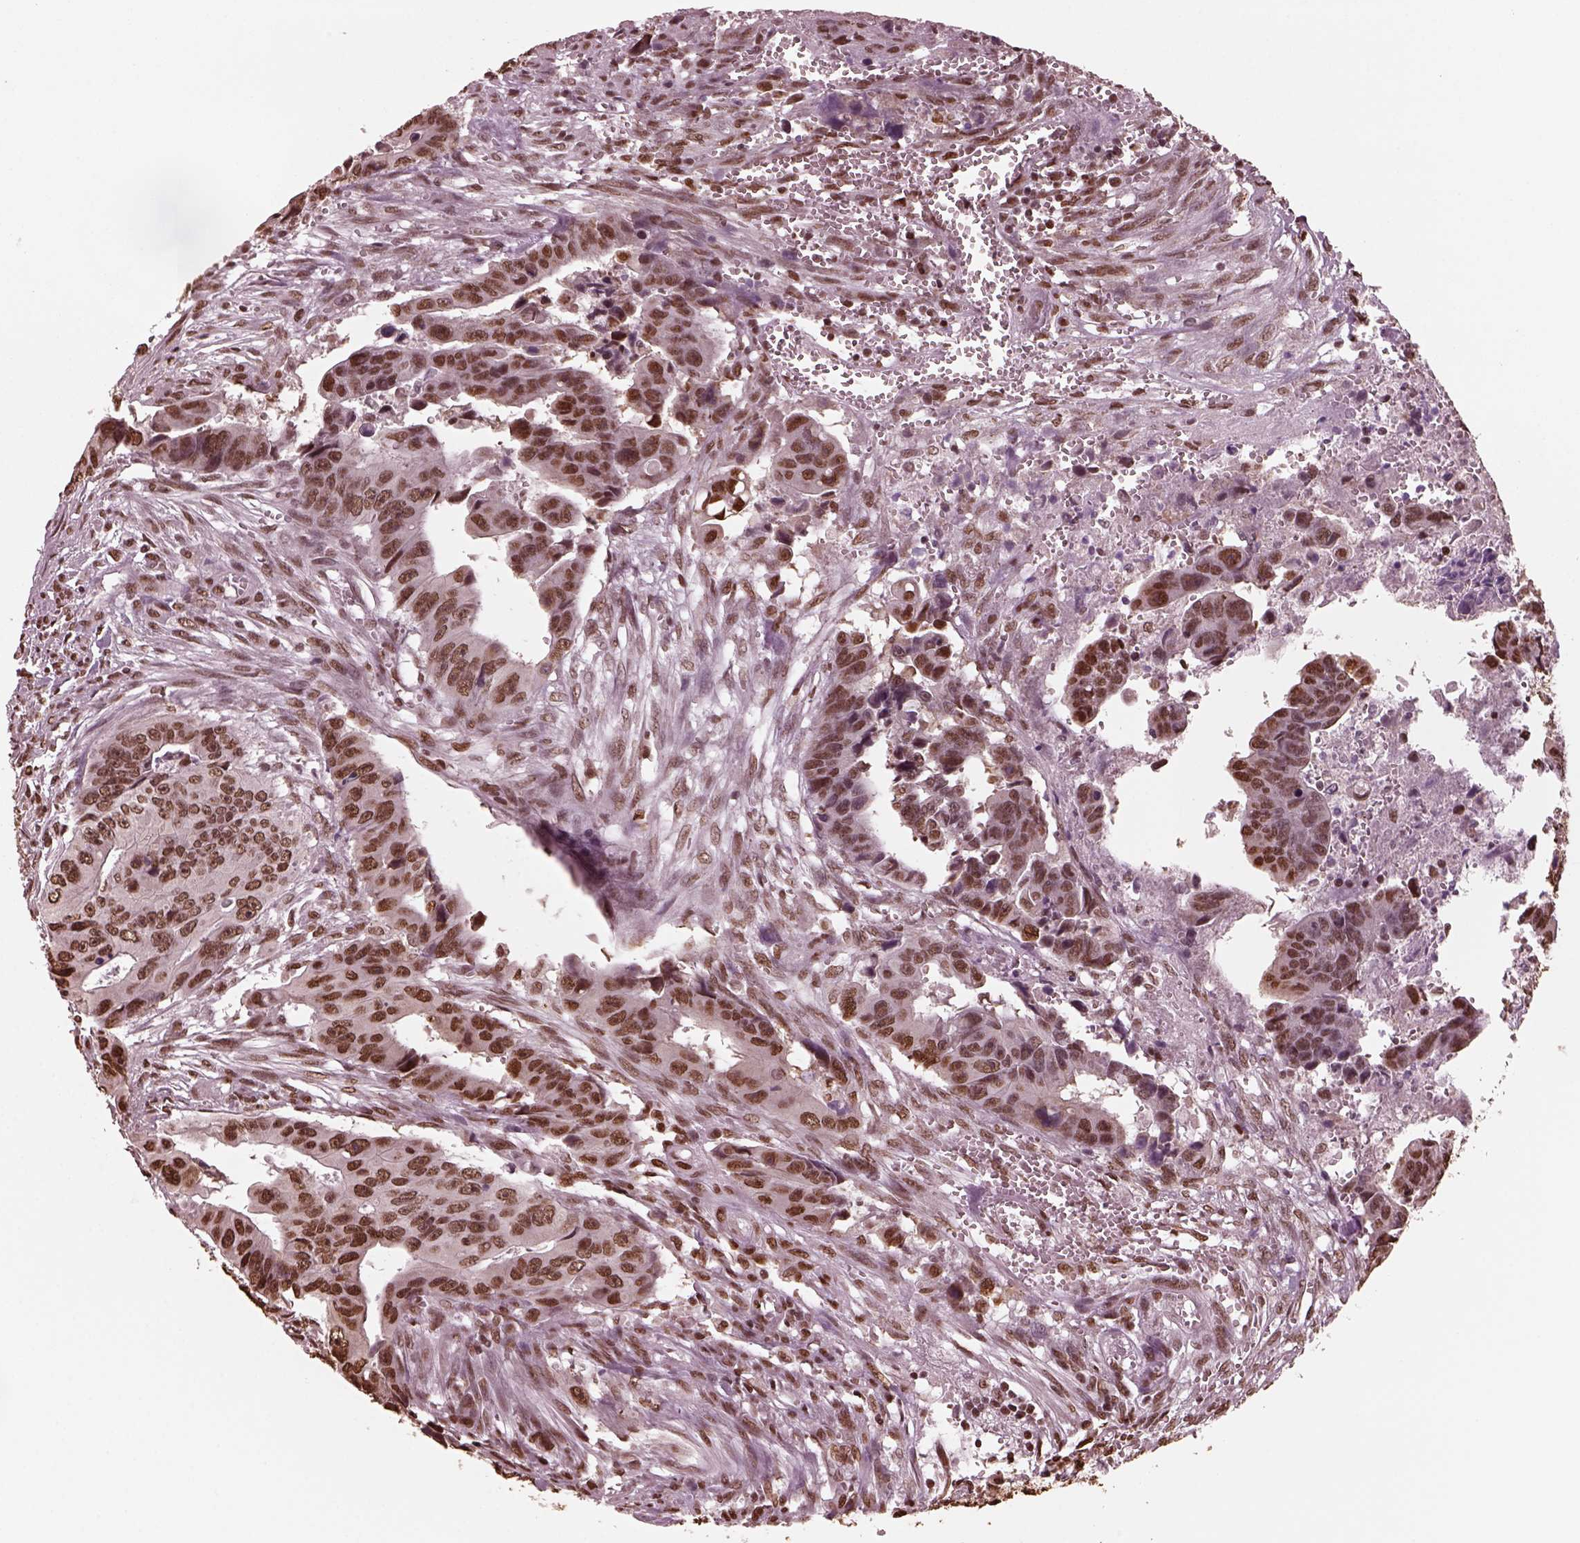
{"staining": {"intensity": "moderate", "quantity": ">75%", "location": "nuclear"}, "tissue": "colorectal cancer", "cell_type": "Tumor cells", "image_type": "cancer", "snomed": [{"axis": "morphology", "description": "Adenocarcinoma, NOS"}, {"axis": "topography", "description": "Colon"}], "caption": "There is medium levels of moderate nuclear staining in tumor cells of adenocarcinoma (colorectal), as demonstrated by immunohistochemical staining (brown color).", "gene": "NSD1", "patient": {"sex": "female", "age": 87}}